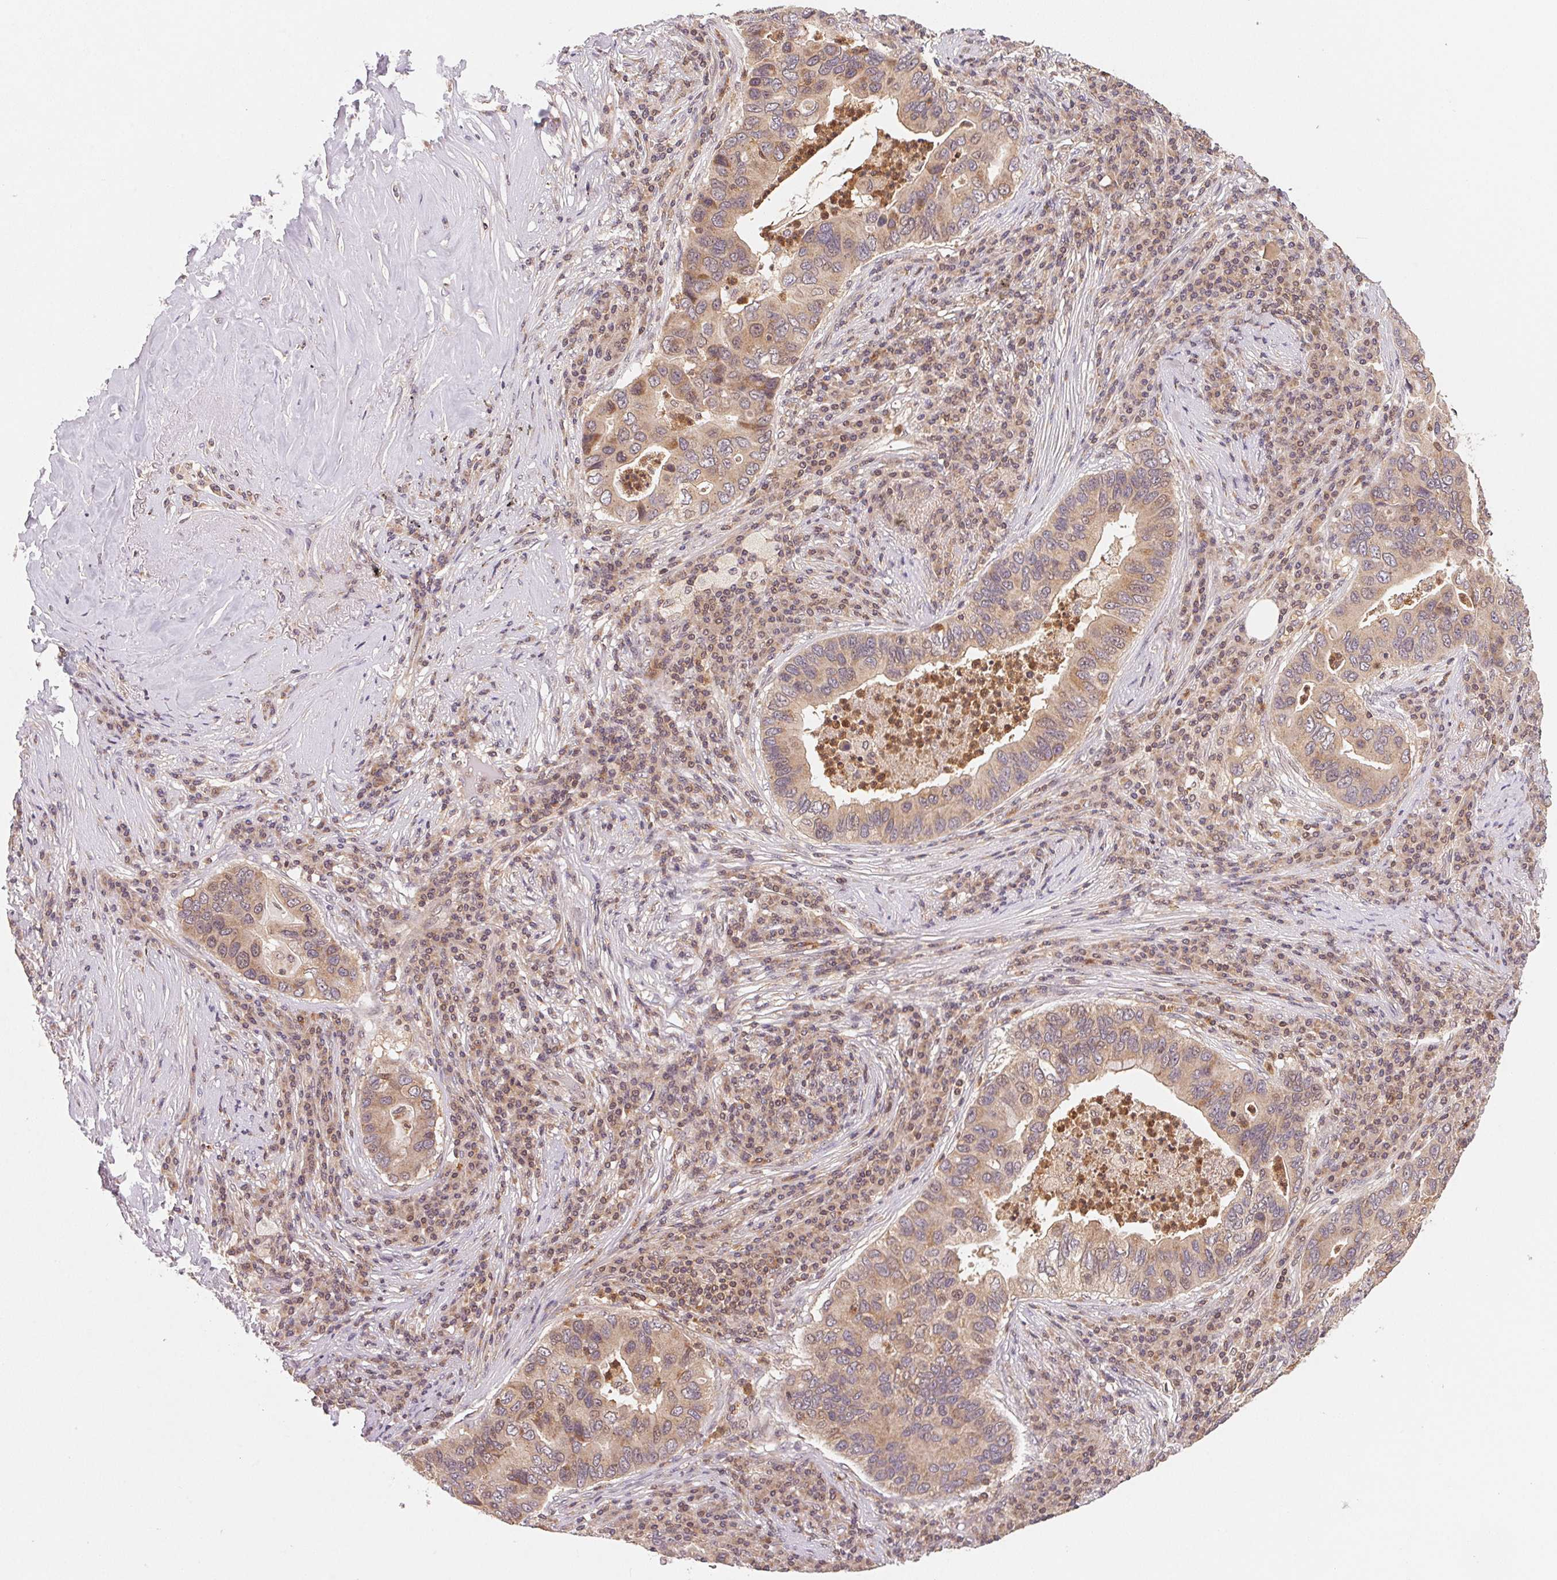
{"staining": {"intensity": "weak", "quantity": ">75%", "location": "cytoplasmic/membranous"}, "tissue": "lung cancer", "cell_type": "Tumor cells", "image_type": "cancer", "snomed": [{"axis": "morphology", "description": "Adenocarcinoma, NOS"}, {"axis": "morphology", "description": "Adenocarcinoma, metastatic, NOS"}, {"axis": "topography", "description": "Lymph node"}, {"axis": "topography", "description": "Lung"}], "caption": "Immunohistochemistry micrograph of human lung cancer (adenocarcinoma) stained for a protein (brown), which demonstrates low levels of weak cytoplasmic/membranous staining in approximately >75% of tumor cells.", "gene": "CCDC102B", "patient": {"sex": "female", "age": 54}}